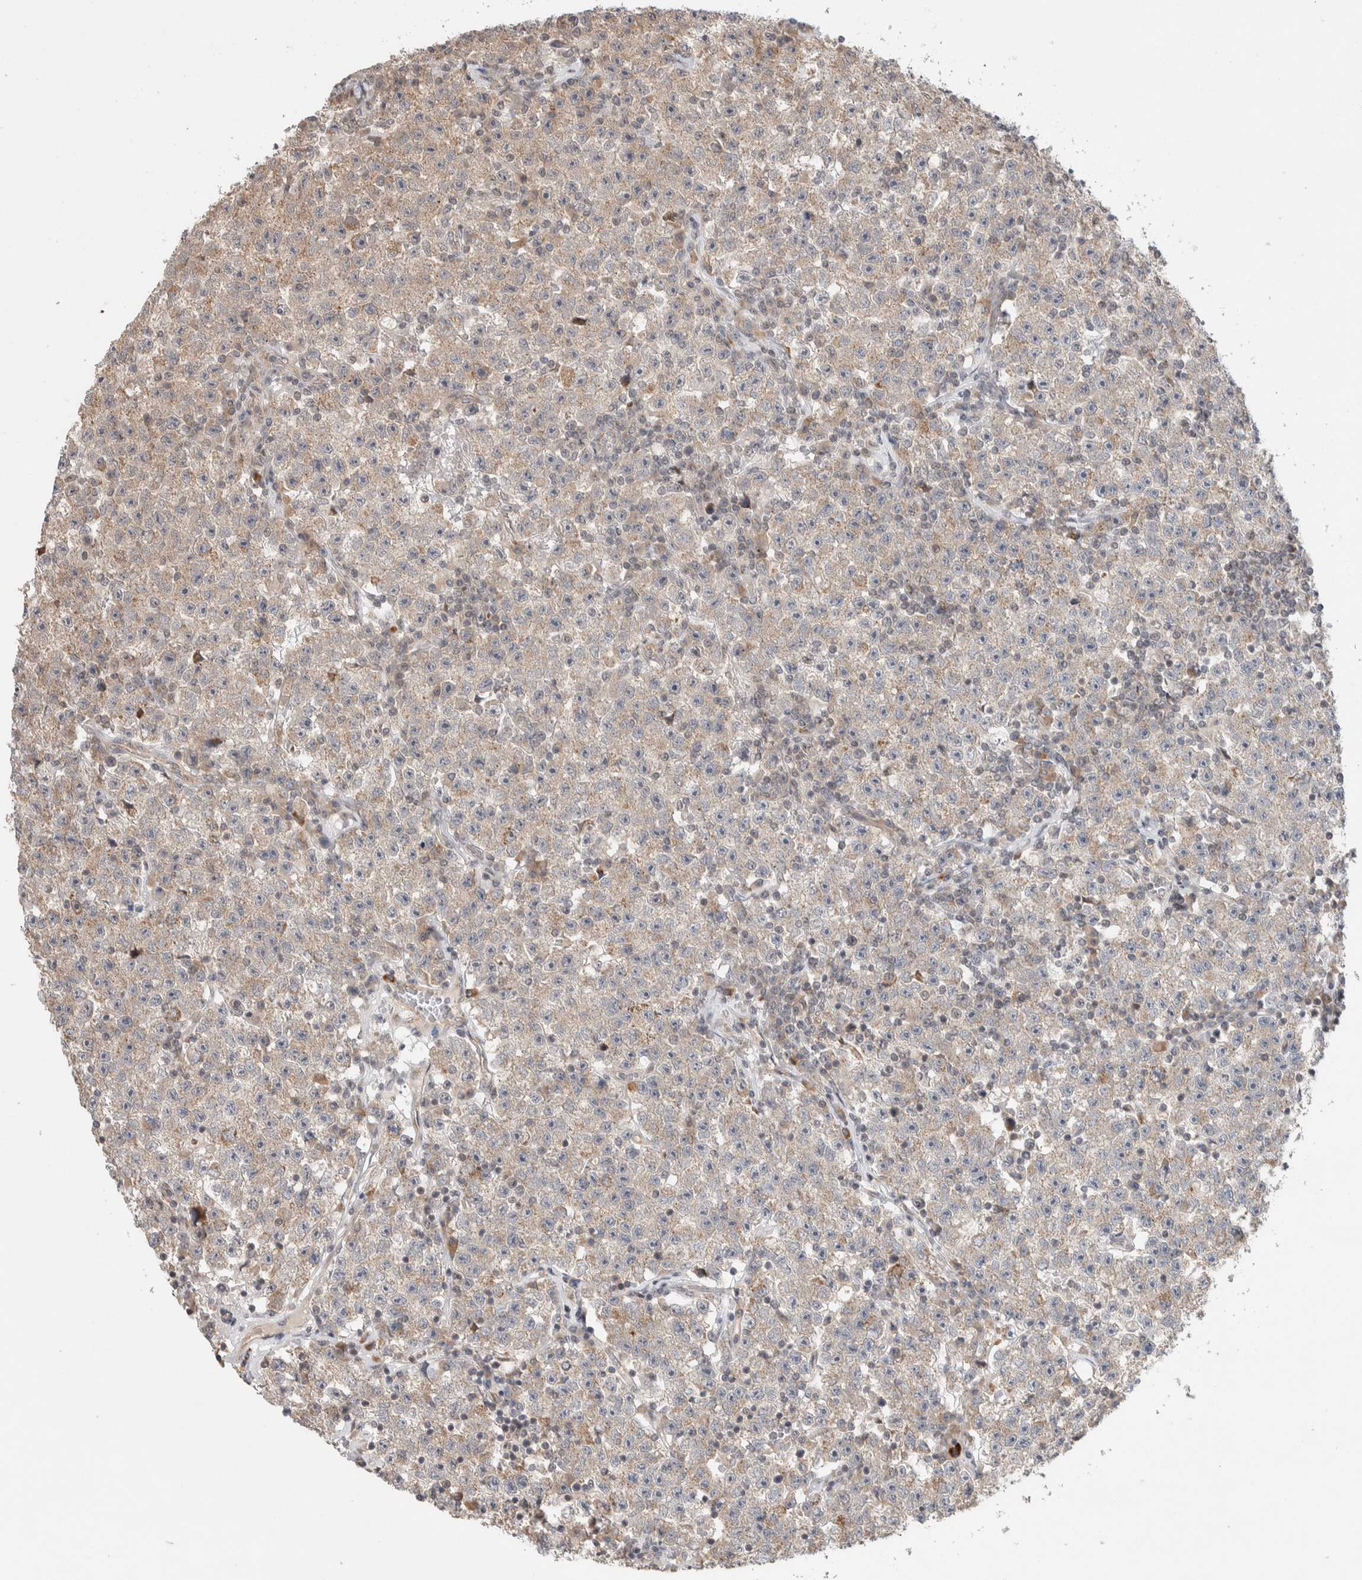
{"staining": {"intensity": "weak", "quantity": "<25%", "location": "cytoplasmic/membranous"}, "tissue": "testis cancer", "cell_type": "Tumor cells", "image_type": "cancer", "snomed": [{"axis": "morphology", "description": "Seminoma, NOS"}, {"axis": "topography", "description": "Testis"}], "caption": "Histopathology image shows no significant protein staining in tumor cells of testis cancer (seminoma).", "gene": "DEPTOR", "patient": {"sex": "male", "age": 22}}